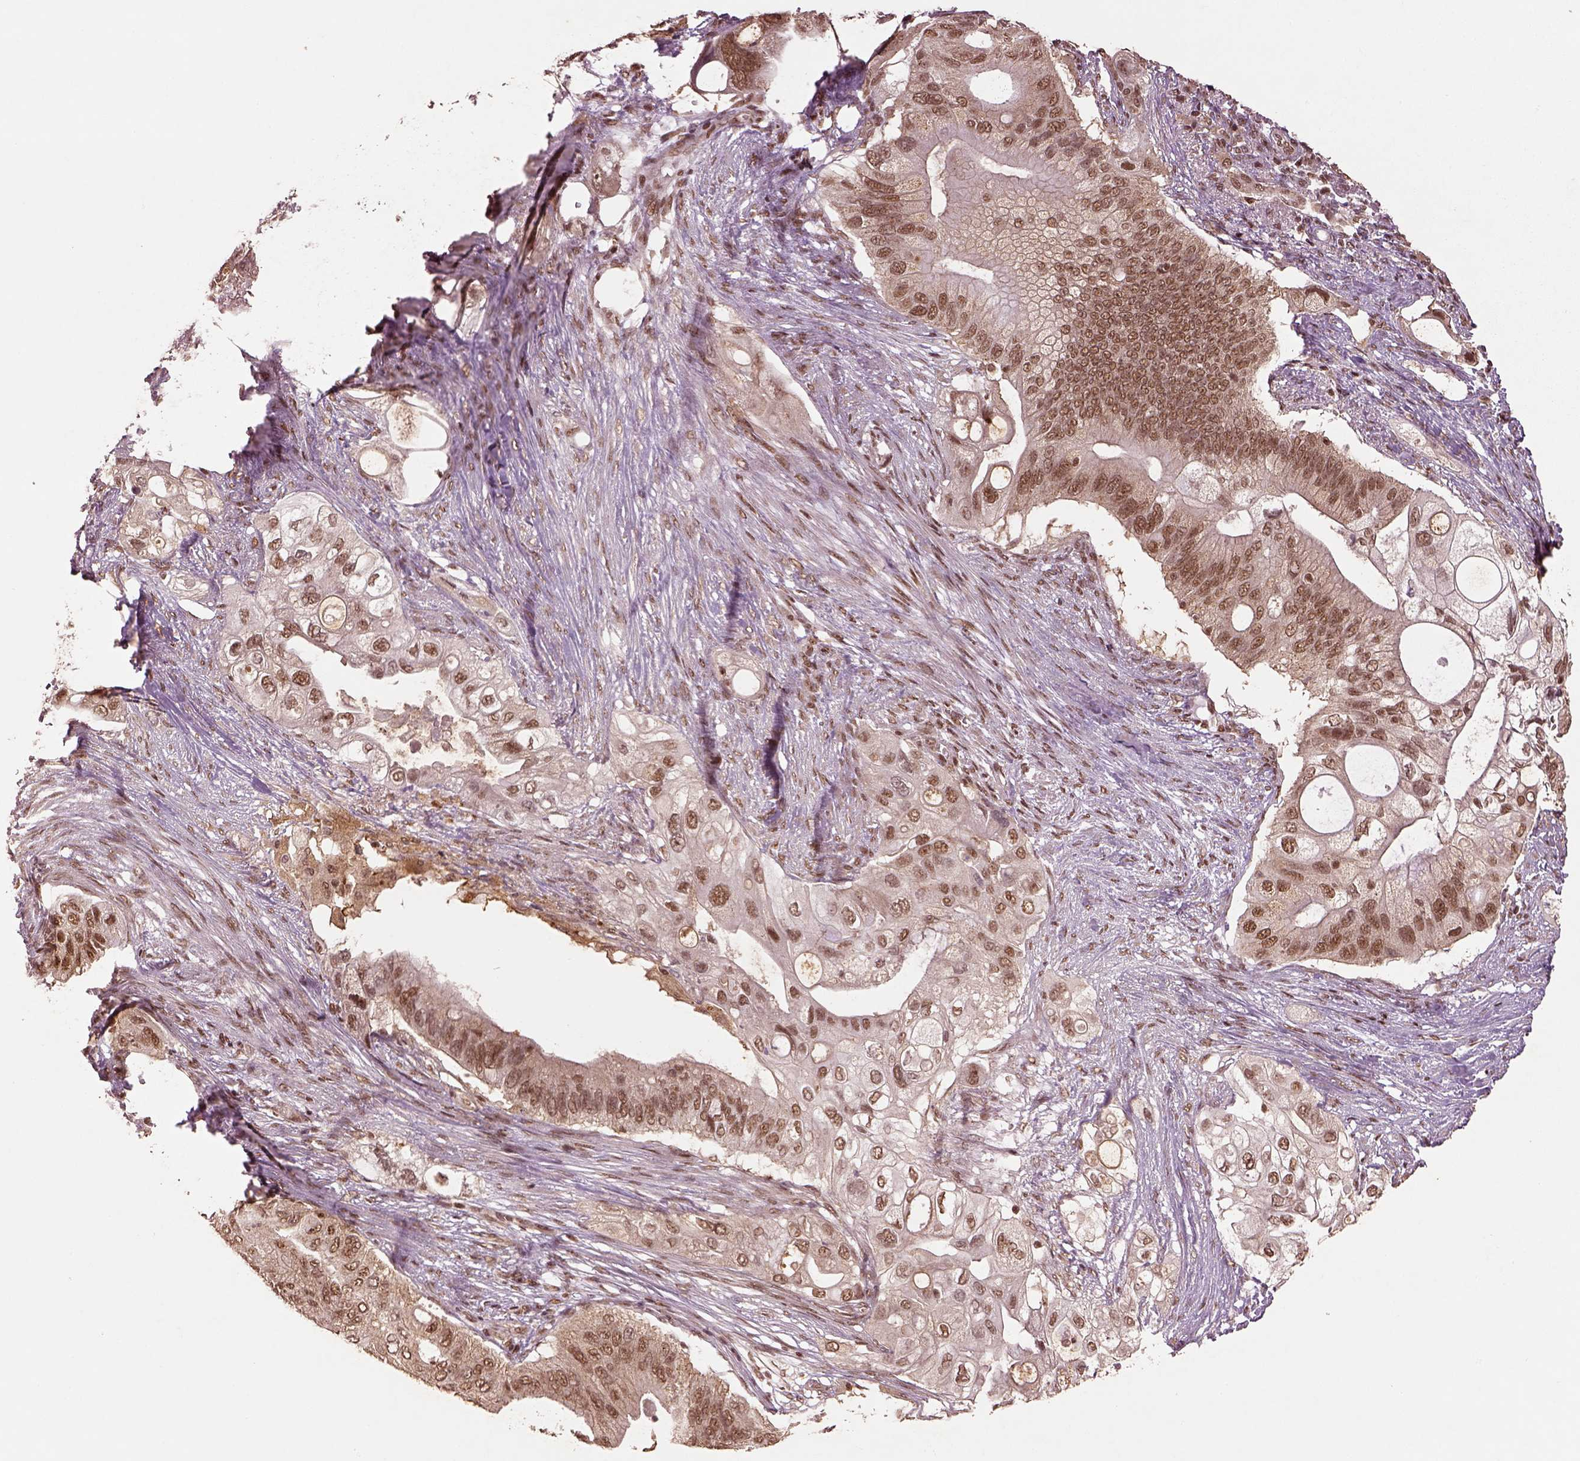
{"staining": {"intensity": "moderate", "quantity": ">75%", "location": "nuclear"}, "tissue": "pancreatic cancer", "cell_type": "Tumor cells", "image_type": "cancer", "snomed": [{"axis": "morphology", "description": "Adenocarcinoma, NOS"}, {"axis": "topography", "description": "Pancreas"}], "caption": "Tumor cells demonstrate medium levels of moderate nuclear positivity in approximately >75% of cells in pancreatic cancer (adenocarcinoma).", "gene": "BRD9", "patient": {"sex": "female", "age": 72}}